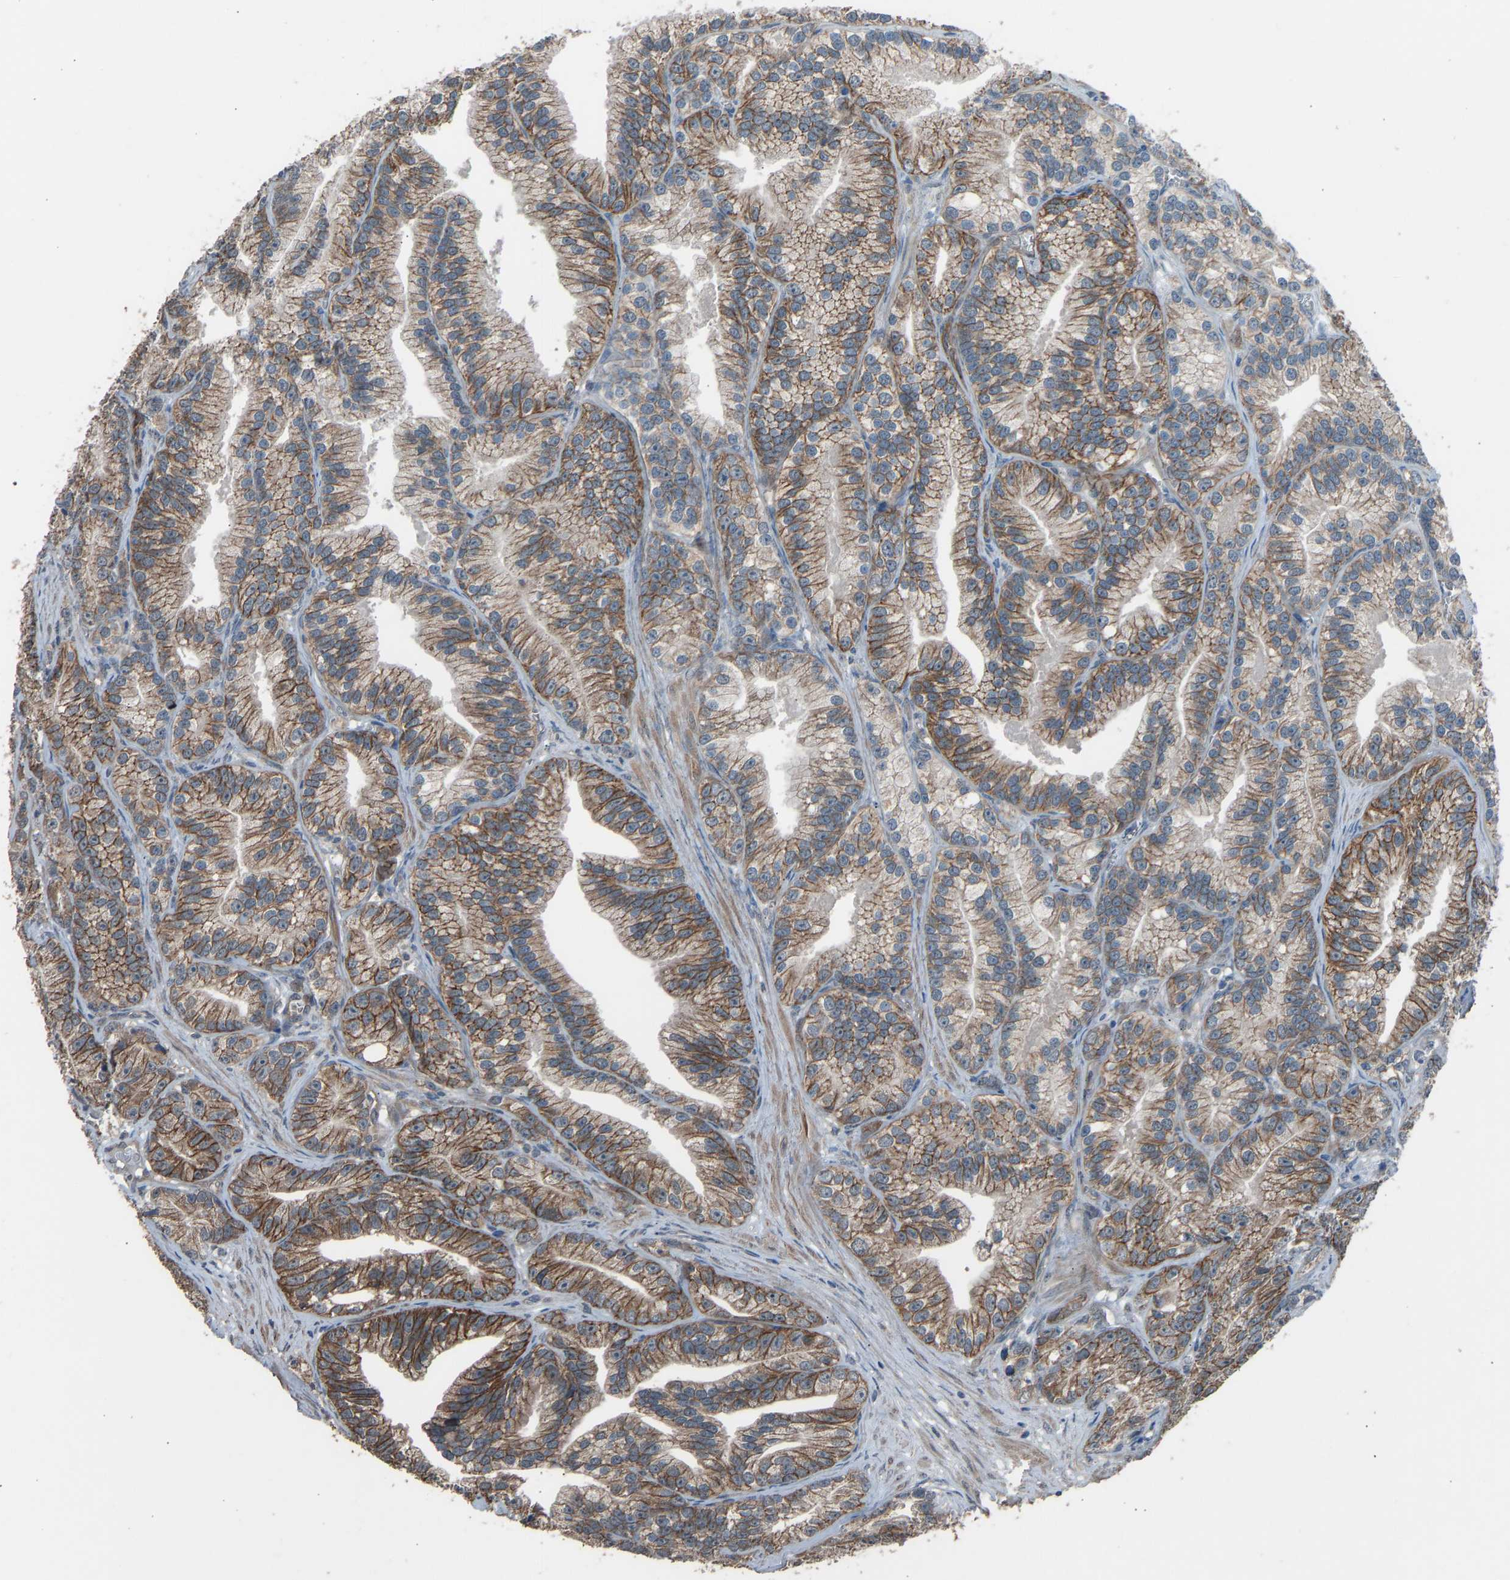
{"staining": {"intensity": "moderate", "quantity": ">75%", "location": "cytoplasmic/membranous"}, "tissue": "prostate cancer", "cell_type": "Tumor cells", "image_type": "cancer", "snomed": [{"axis": "morphology", "description": "Adenocarcinoma, Low grade"}, {"axis": "topography", "description": "Prostate"}], "caption": "An image of prostate cancer stained for a protein shows moderate cytoplasmic/membranous brown staining in tumor cells. The staining was performed using DAB (3,3'-diaminobenzidine), with brown indicating positive protein expression. Nuclei are stained blue with hematoxylin.", "gene": "SLC43A1", "patient": {"sex": "male", "age": 89}}